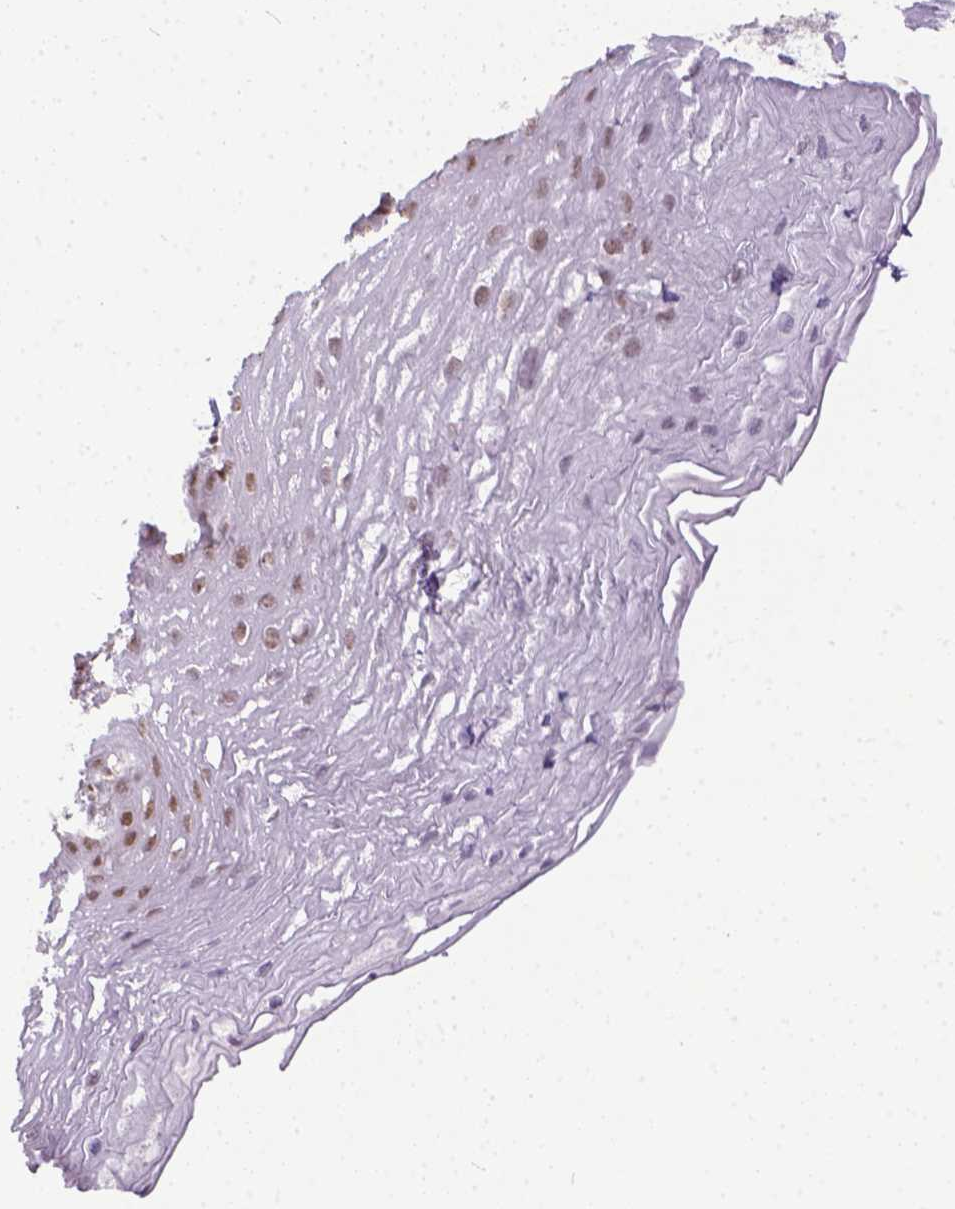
{"staining": {"intensity": "moderate", "quantity": ">75%", "location": "nuclear"}, "tissue": "esophagus", "cell_type": "Squamous epithelial cells", "image_type": "normal", "snomed": [{"axis": "morphology", "description": "Normal tissue, NOS"}, {"axis": "topography", "description": "Esophagus"}], "caption": "Immunohistochemical staining of normal human esophagus exhibits medium levels of moderate nuclear positivity in about >75% of squamous epithelial cells. (DAB (3,3'-diaminobenzidine) = brown stain, brightfield microscopy at high magnification).", "gene": "ERCC1", "patient": {"sex": "female", "age": 81}}